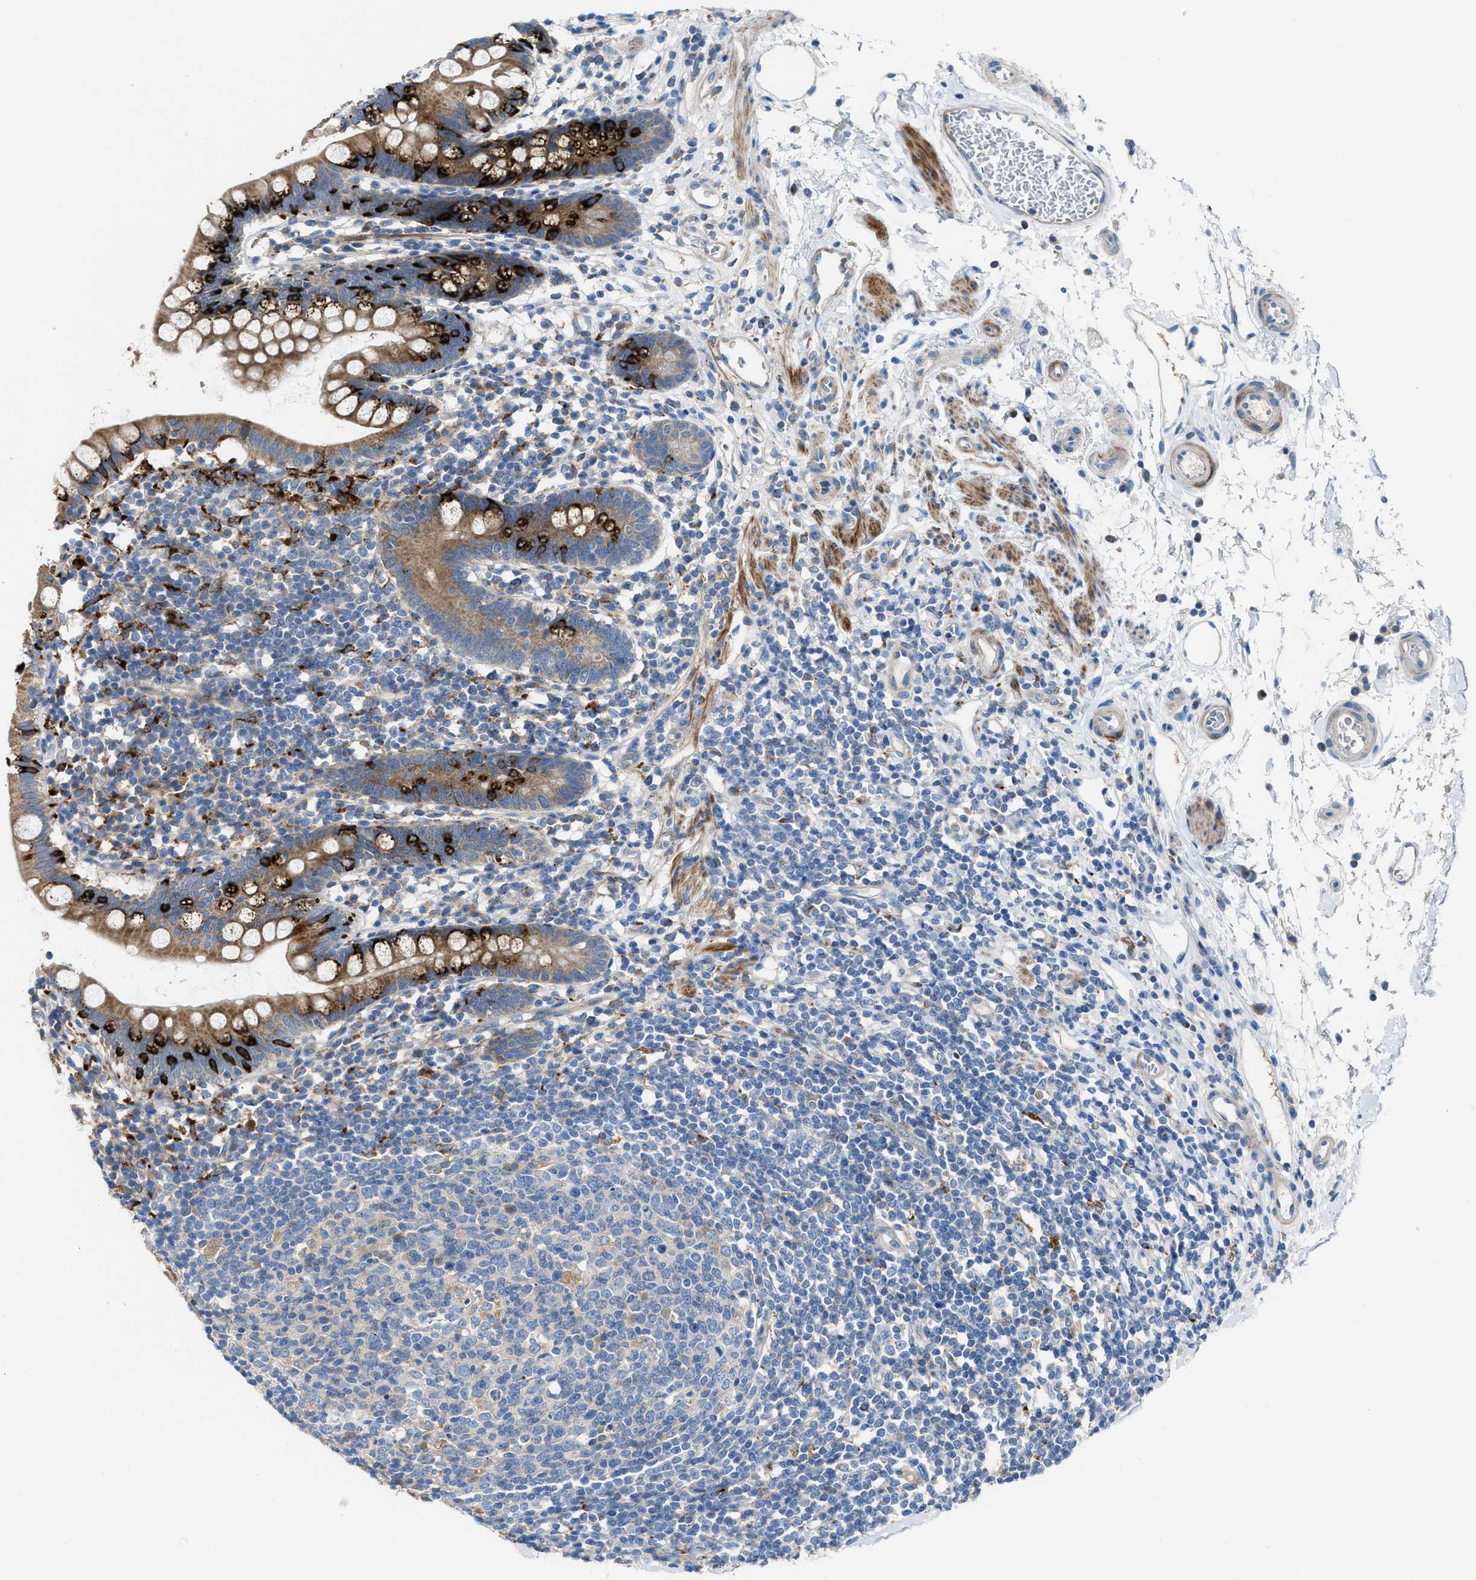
{"staining": {"intensity": "strong", "quantity": "25%-75%", "location": "cytoplasmic/membranous"}, "tissue": "small intestine", "cell_type": "Glandular cells", "image_type": "normal", "snomed": [{"axis": "morphology", "description": "Normal tissue, NOS"}, {"axis": "topography", "description": "Small intestine"}], "caption": "Immunohistochemistry of benign small intestine displays high levels of strong cytoplasmic/membranous expression in approximately 25%-75% of glandular cells. Using DAB (3,3'-diaminobenzidine) (brown) and hematoxylin (blue) stains, captured at high magnification using brightfield microscopy.", "gene": "AOAH", "patient": {"sex": "female", "age": 84}}